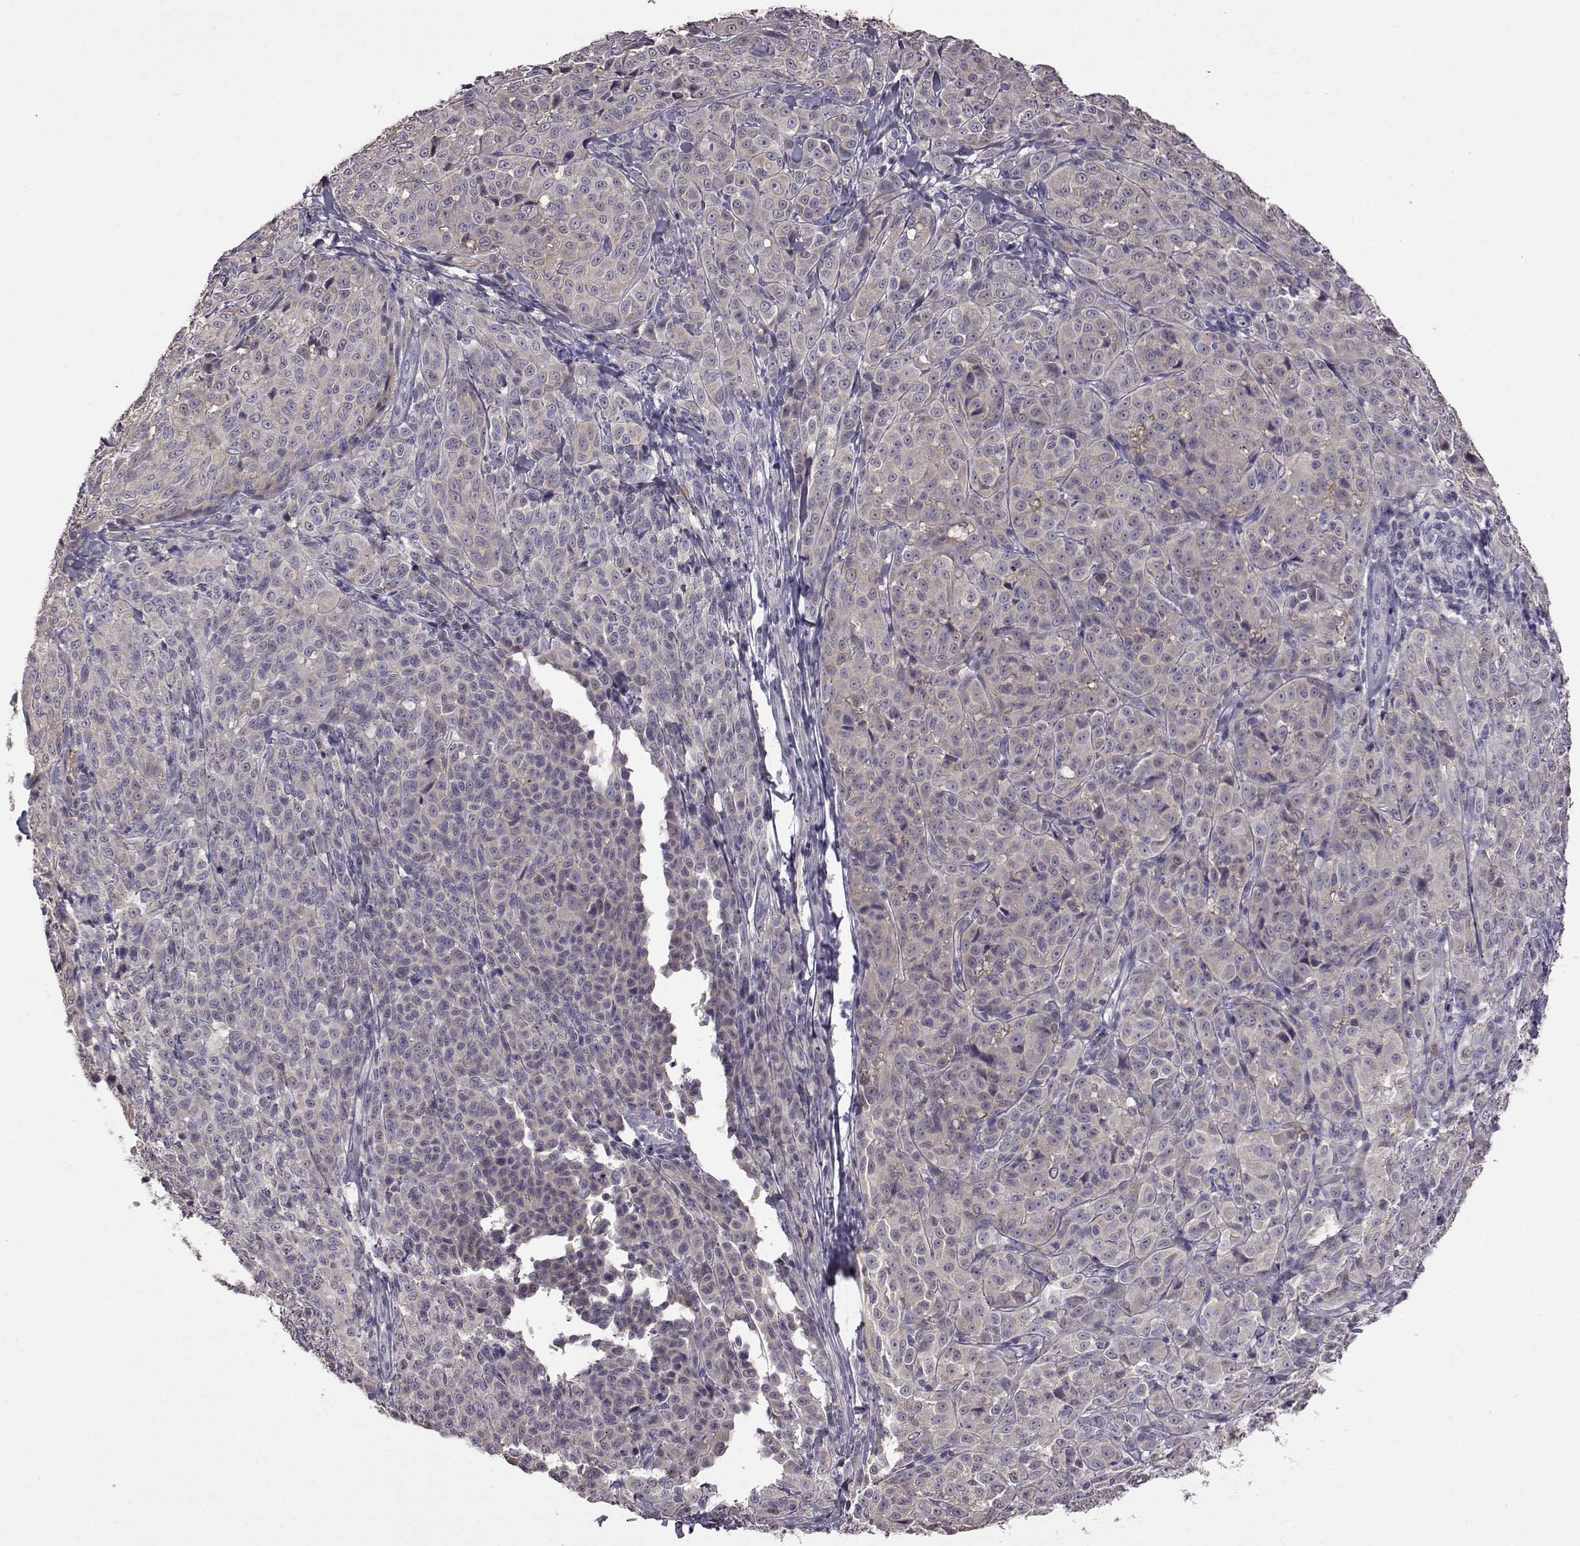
{"staining": {"intensity": "negative", "quantity": "none", "location": "none"}, "tissue": "melanoma", "cell_type": "Tumor cells", "image_type": "cancer", "snomed": [{"axis": "morphology", "description": "Malignant melanoma, NOS"}, {"axis": "topography", "description": "Skin"}], "caption": "A histopathology image of melanoma stained for a protein reveals no brown staining in tumor cells.", "gene": "ADGRG2", "patient": {"sex": "male", "age": 89}}